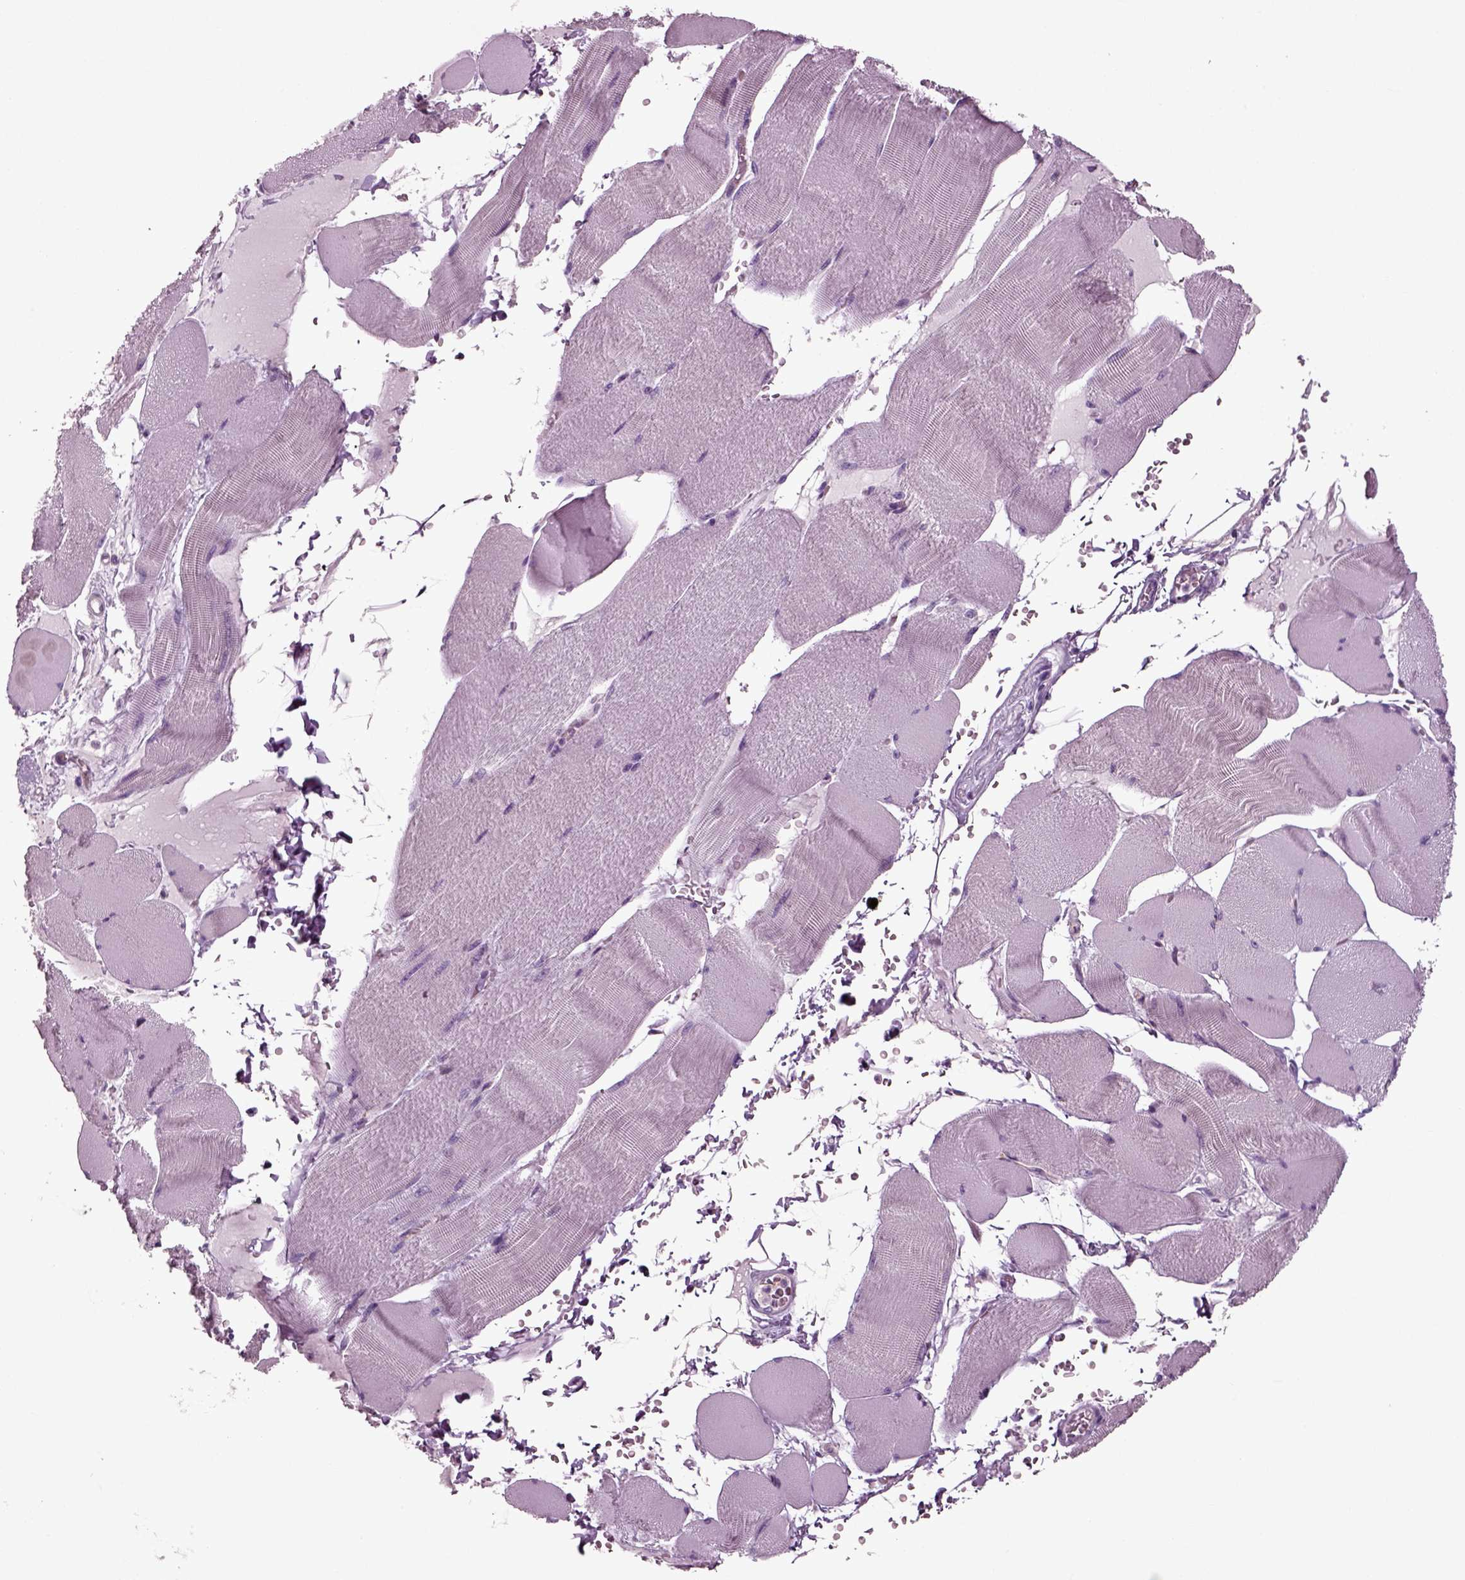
{"staining": {"intensity": "negative", "quantity": "none", "location": "none"}, "tissue": "skeletal muscle", "cell_type": "Myocytes", "image_type": "normal", "snomed": [{"axis": "morphology", "description": "Normal tissue, NOS"}, {"axis": "topography", "description": "Skeletal muscle"}], "caption": "Immunohistochemistry of unremarkable human skeletal muscle demonstrates no expression in myocytes. The staining was performed using DAB (3,3'-diaminobenzidine) to visualize the protein expression in brown, while the nuclei were stained in blue with hematoxylin (Magnification: 20x).", "gene": "DEFB118", "patient": {"sex": "male", "age": 56}}